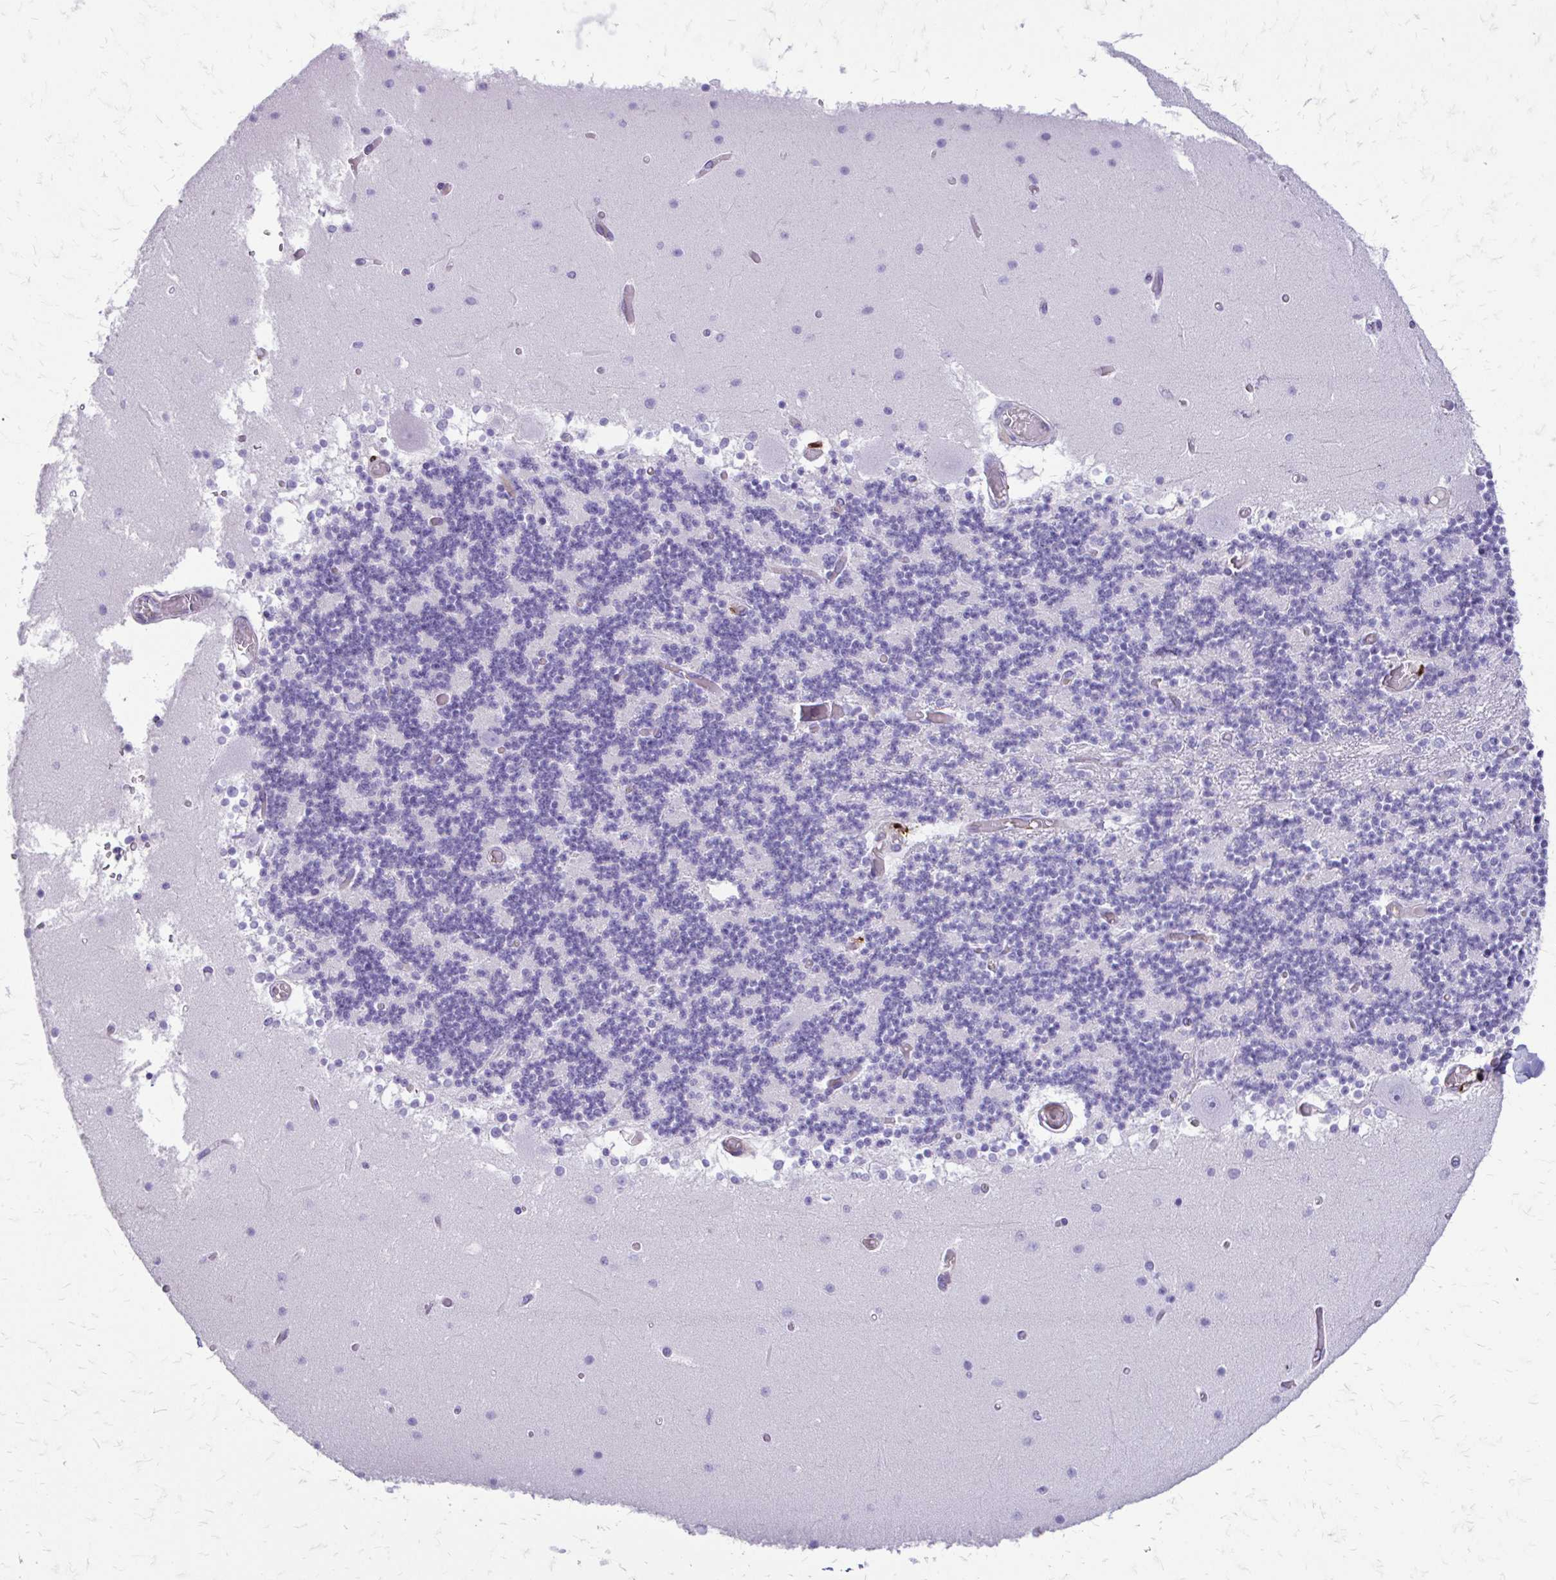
{"staining": {"intensity": "negative", "quantity": "none", "location": "none"}, "tissue": "cerebellum", "cell_type": "Cells in granular layer", "image_type": "normal", "snomed": [{"axis": "morphology", "description": "Normal tissue, NOS"}, {"axis": "topography", "description": "Cerebellum"}], "caption": "Cells in granular layer are negative for brown protein staining in benign cerebellum. (Brightfield microscopy of DAB immunohistochemistry at high magnification).", "gene": "SIGLEC11", "patient": {"sex": "female", "age": 28}}